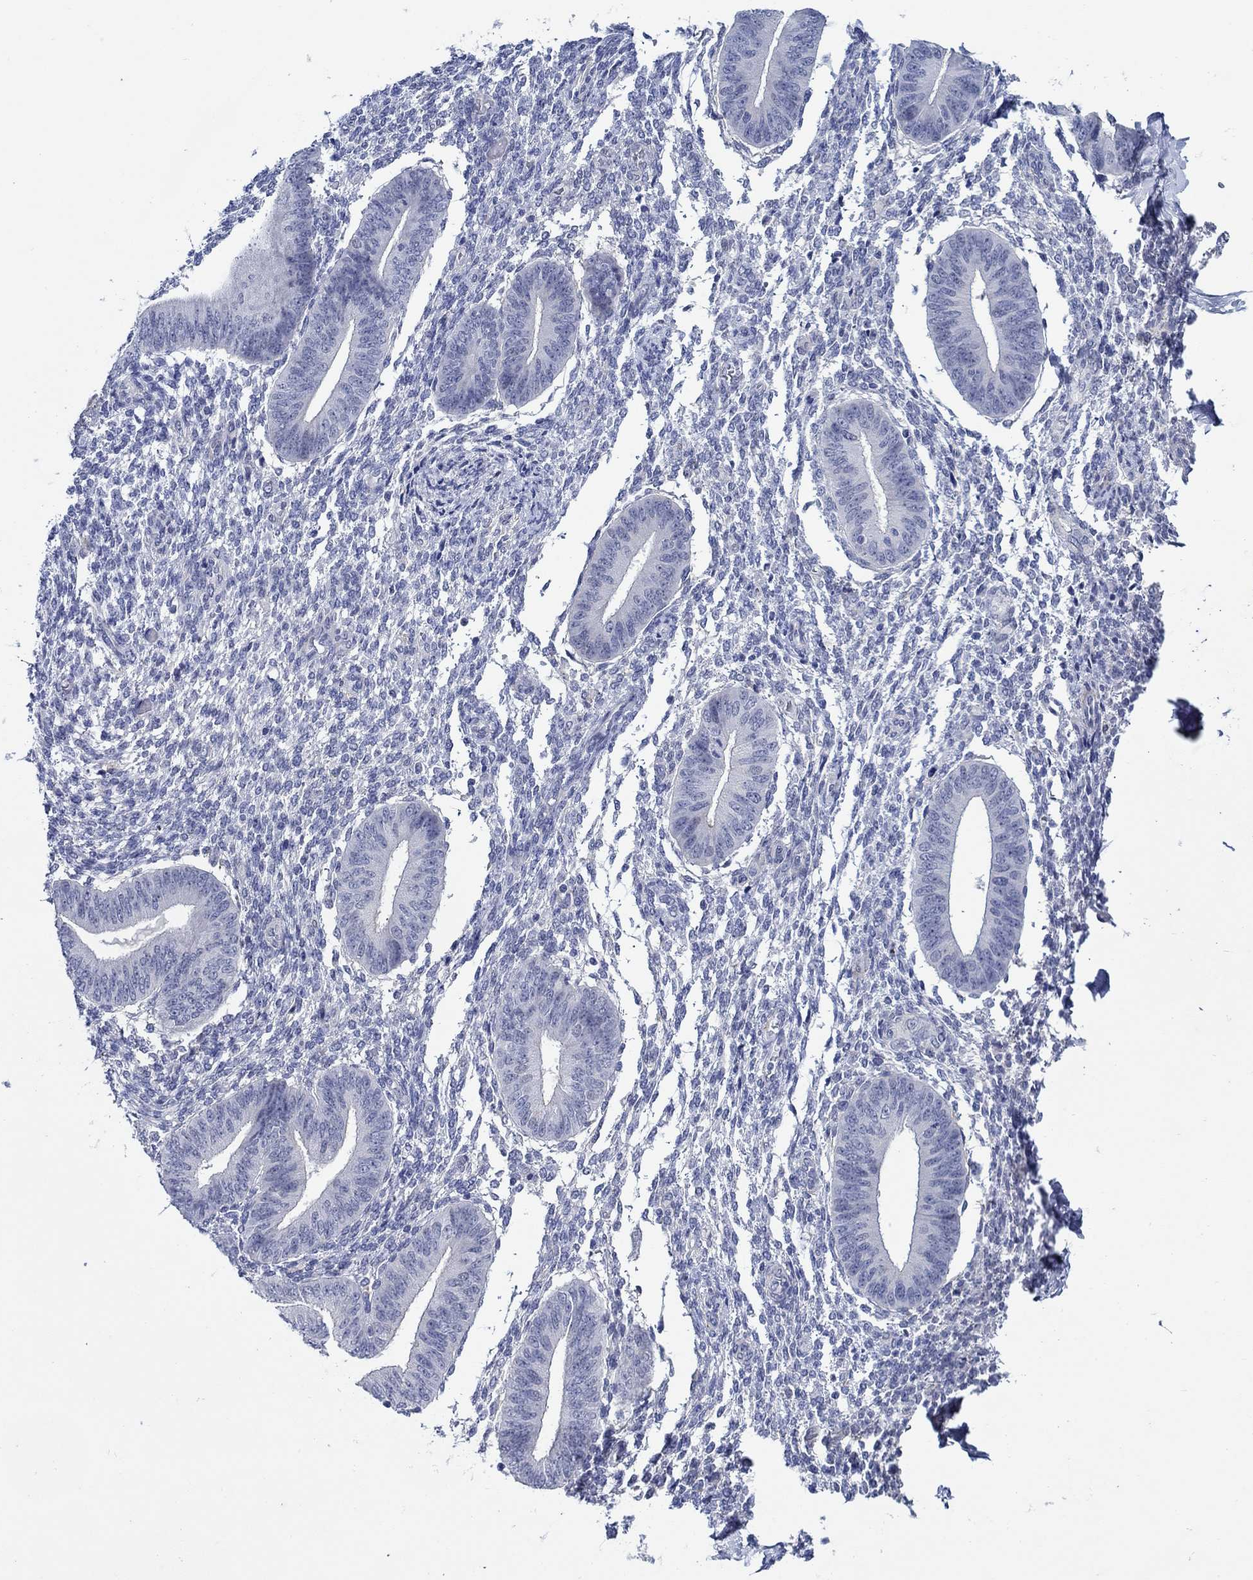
{"staining": {"intensity": "negative", "quantity": "none", "location": "none"}, "tissue": "endometrium", "cell_type": "Cells in endometrial stroma", "image_type": "normal", "snomed": [{"axis": "morphology", "description": "Normal tissue, NOS"}, {"axis": "topography", "description": "Endometrium"}], "caption": "IHC histopathology image of normal endometrium: endometrium stained with DAB shows no significant protein staining in cells in endometrial stroma.", "gene": "MC2R", "patient": {"sex": "female", "age": 47}}